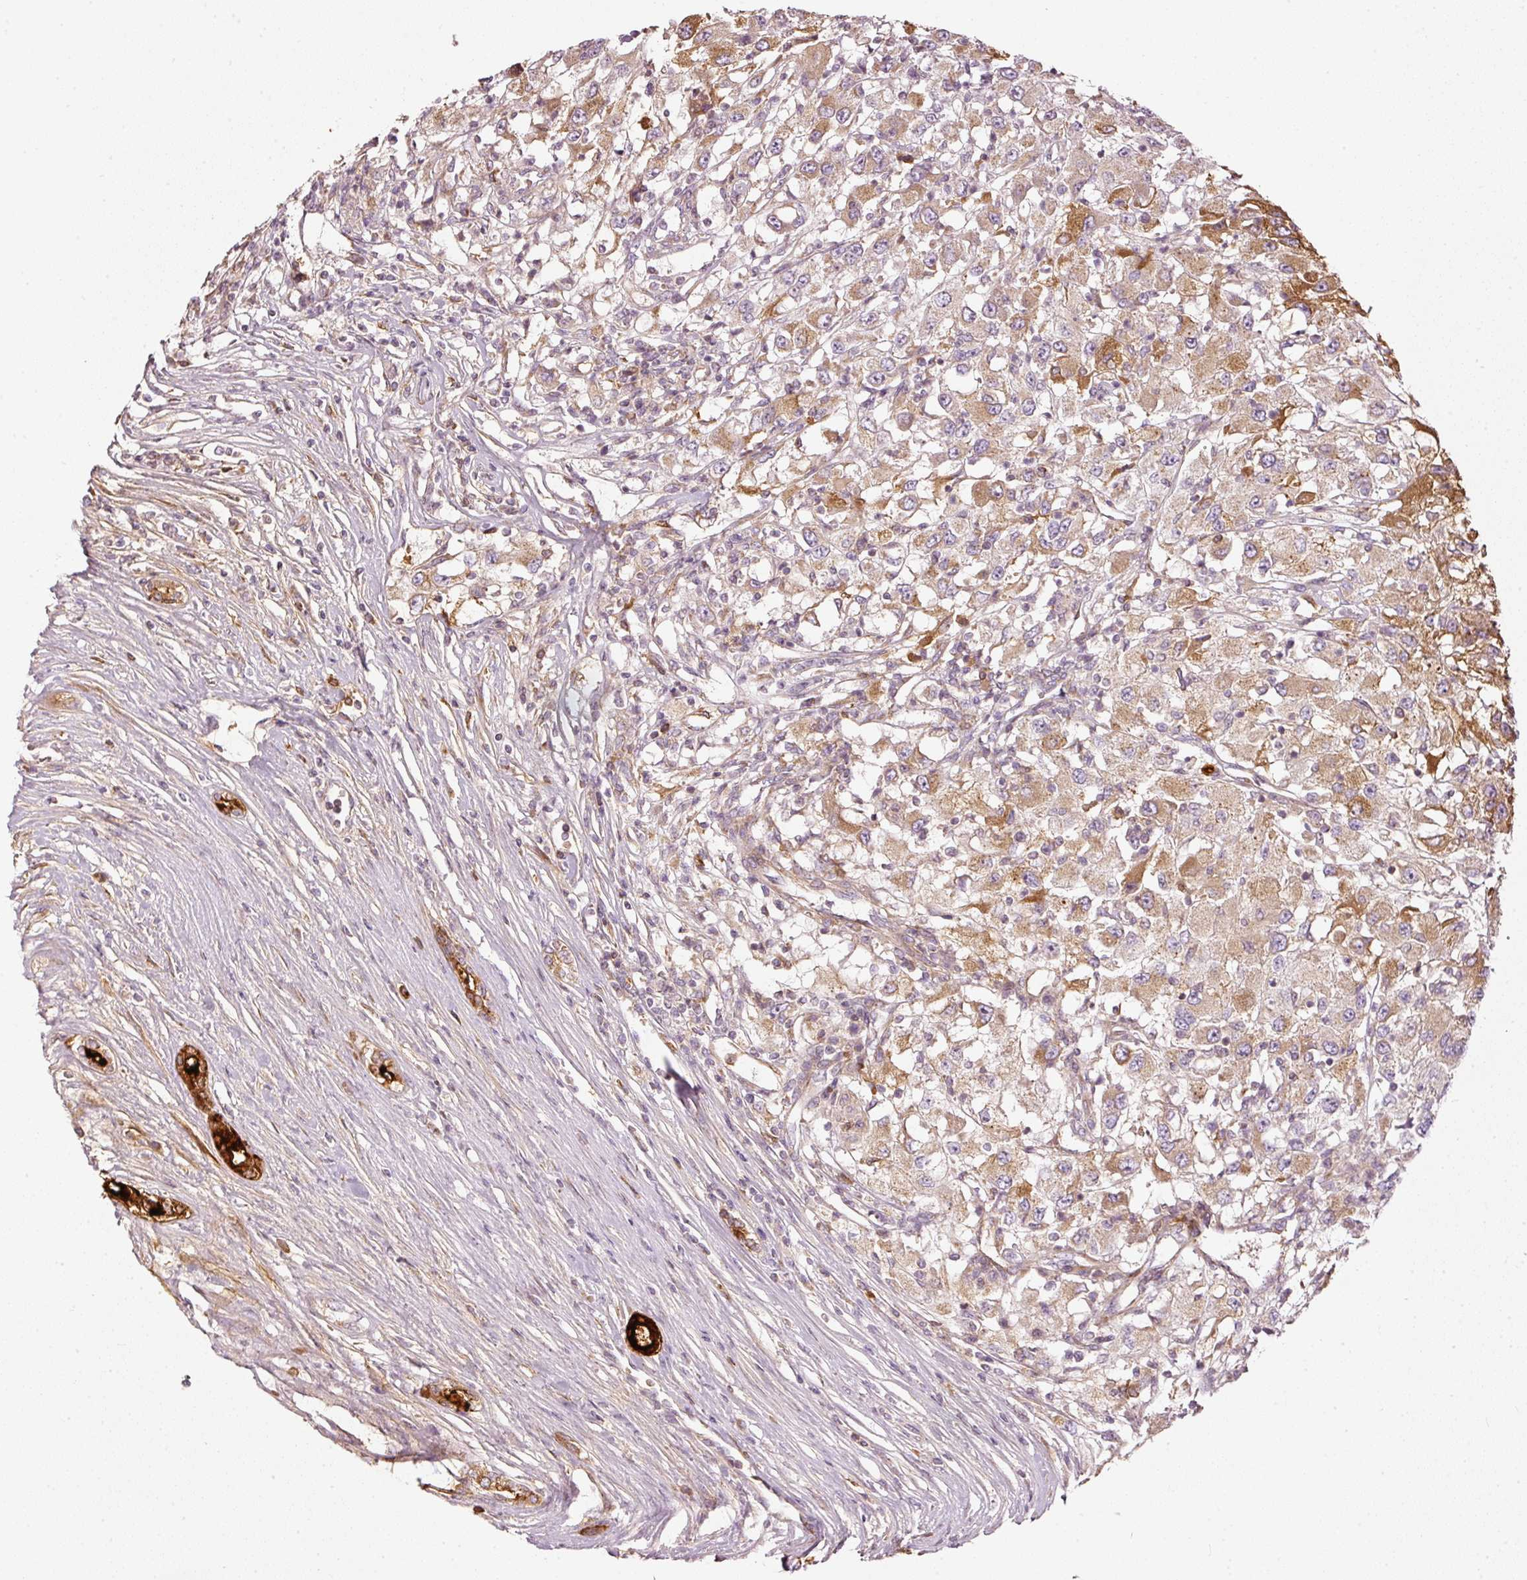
{"staining": {"intensity": "moderate", "quantity": ">75%", "location": "cytoplasmic/membranous"}, "tissue": "renal cancer", "cell_type": "Tumor cells", "image_type": "cancer", "snomed": [{"axis": "morphology", "description": "Adenocarcinoma, NOS"}, {"axis": "topography", "description": "Kidney"}], "caption": "Brown immunohistochemical staining in renal cancer (adenocarcinoma) shows moderate cytoplasmic/membranous positivity in about >75% of tumor cells.", "gene": "SERPING1", "patient": {"sex": "female", "age": 67}}